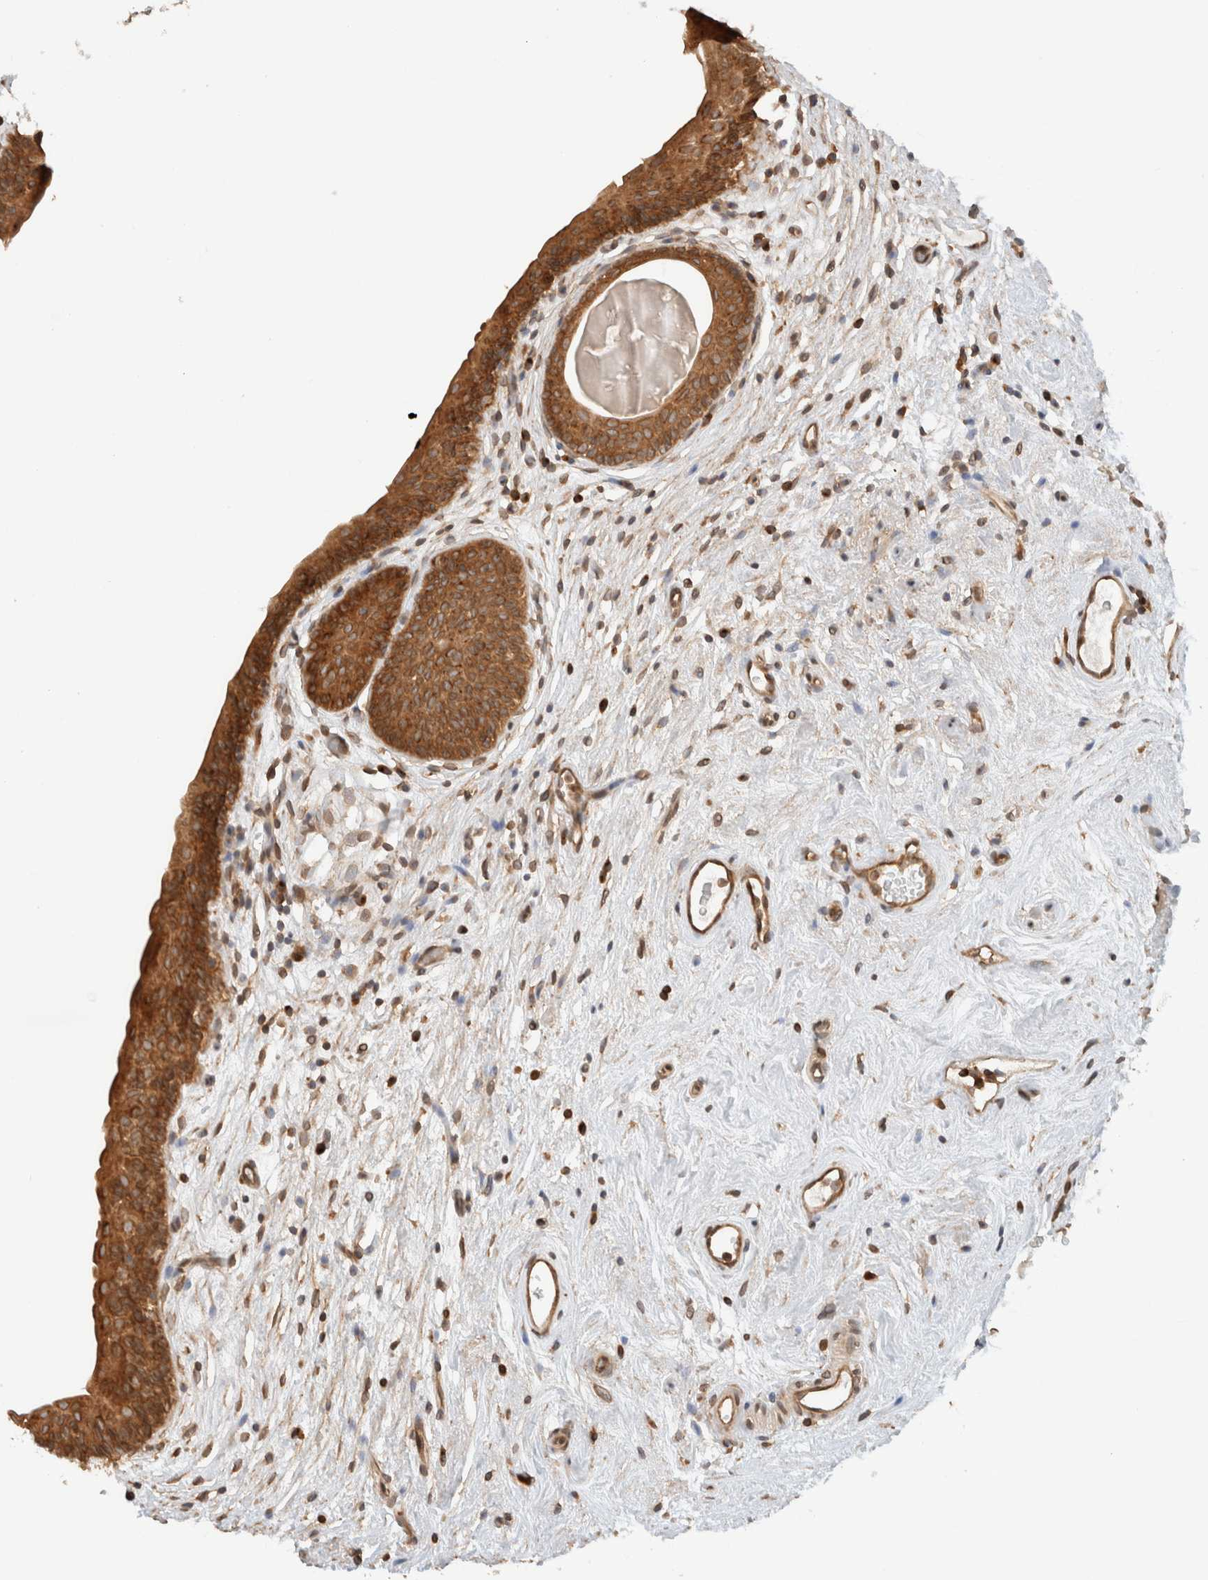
{"staining": {"intensity": "strong", "quantity": ">75%", "location": "cytoplasmic/membranous"}, "tissue": "urinary bladder", "cell_type": "Urothelial cells", "image_type": "normal", "snomed": [{"axis": "morphology", "description": "Normal tissue, NOS"}, {"axis": "topography", "description": "Urinary bladder"}], "caption": "Normal urinary bladder was stained to show a protein in brown. There is high levels of strong cytoplasmic/membranous staining in about >75% of urothelial cells. Immunohistochemistry stains the protein of interest in brown and the nuclei are stained blue.", "gene": "ARFGEF2", "patient": {"sex": "male", "age": 83}}